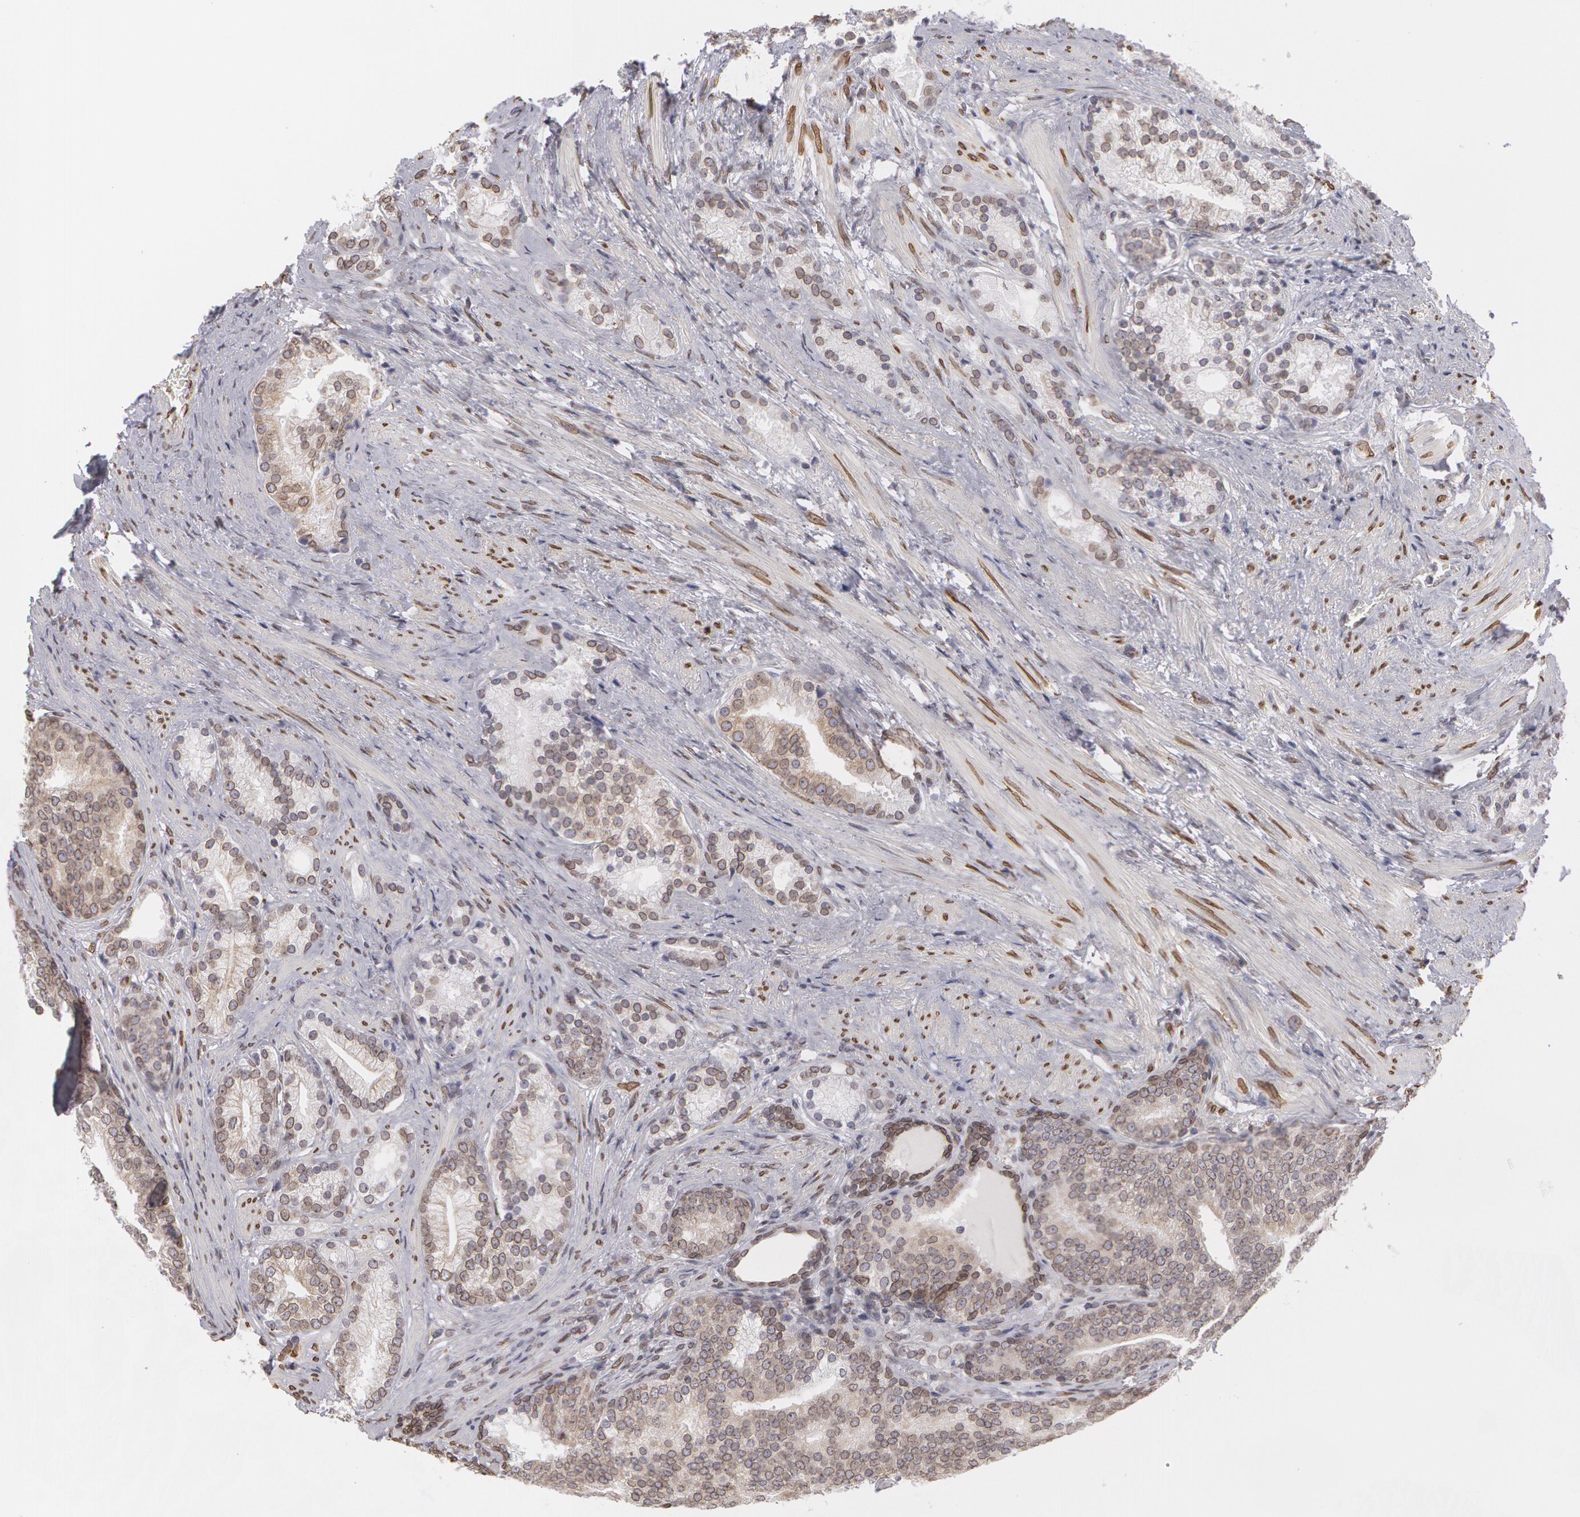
{"staining": {"intensity": "weak", "quantity": "<25%", "location": "nuclear"}, "tissue": "prostate cancer", "cell_type": "Tumor cells", "image_type": "cancer", "snomed": [{"axis": "morphology", "description": "Adenocarcinoma, Low grade"}, {"axis": "topography", "description": "Prostate"}], "caption": "Immunohistochemical staining of prostate cancer (low-grade adenocarcinoma) exhibits no significant staining in tumor cells. (DAB IHC with hematoxylin counter stain).", "gene": "EMD", "patient": {"sex": "male", "age": 71}}